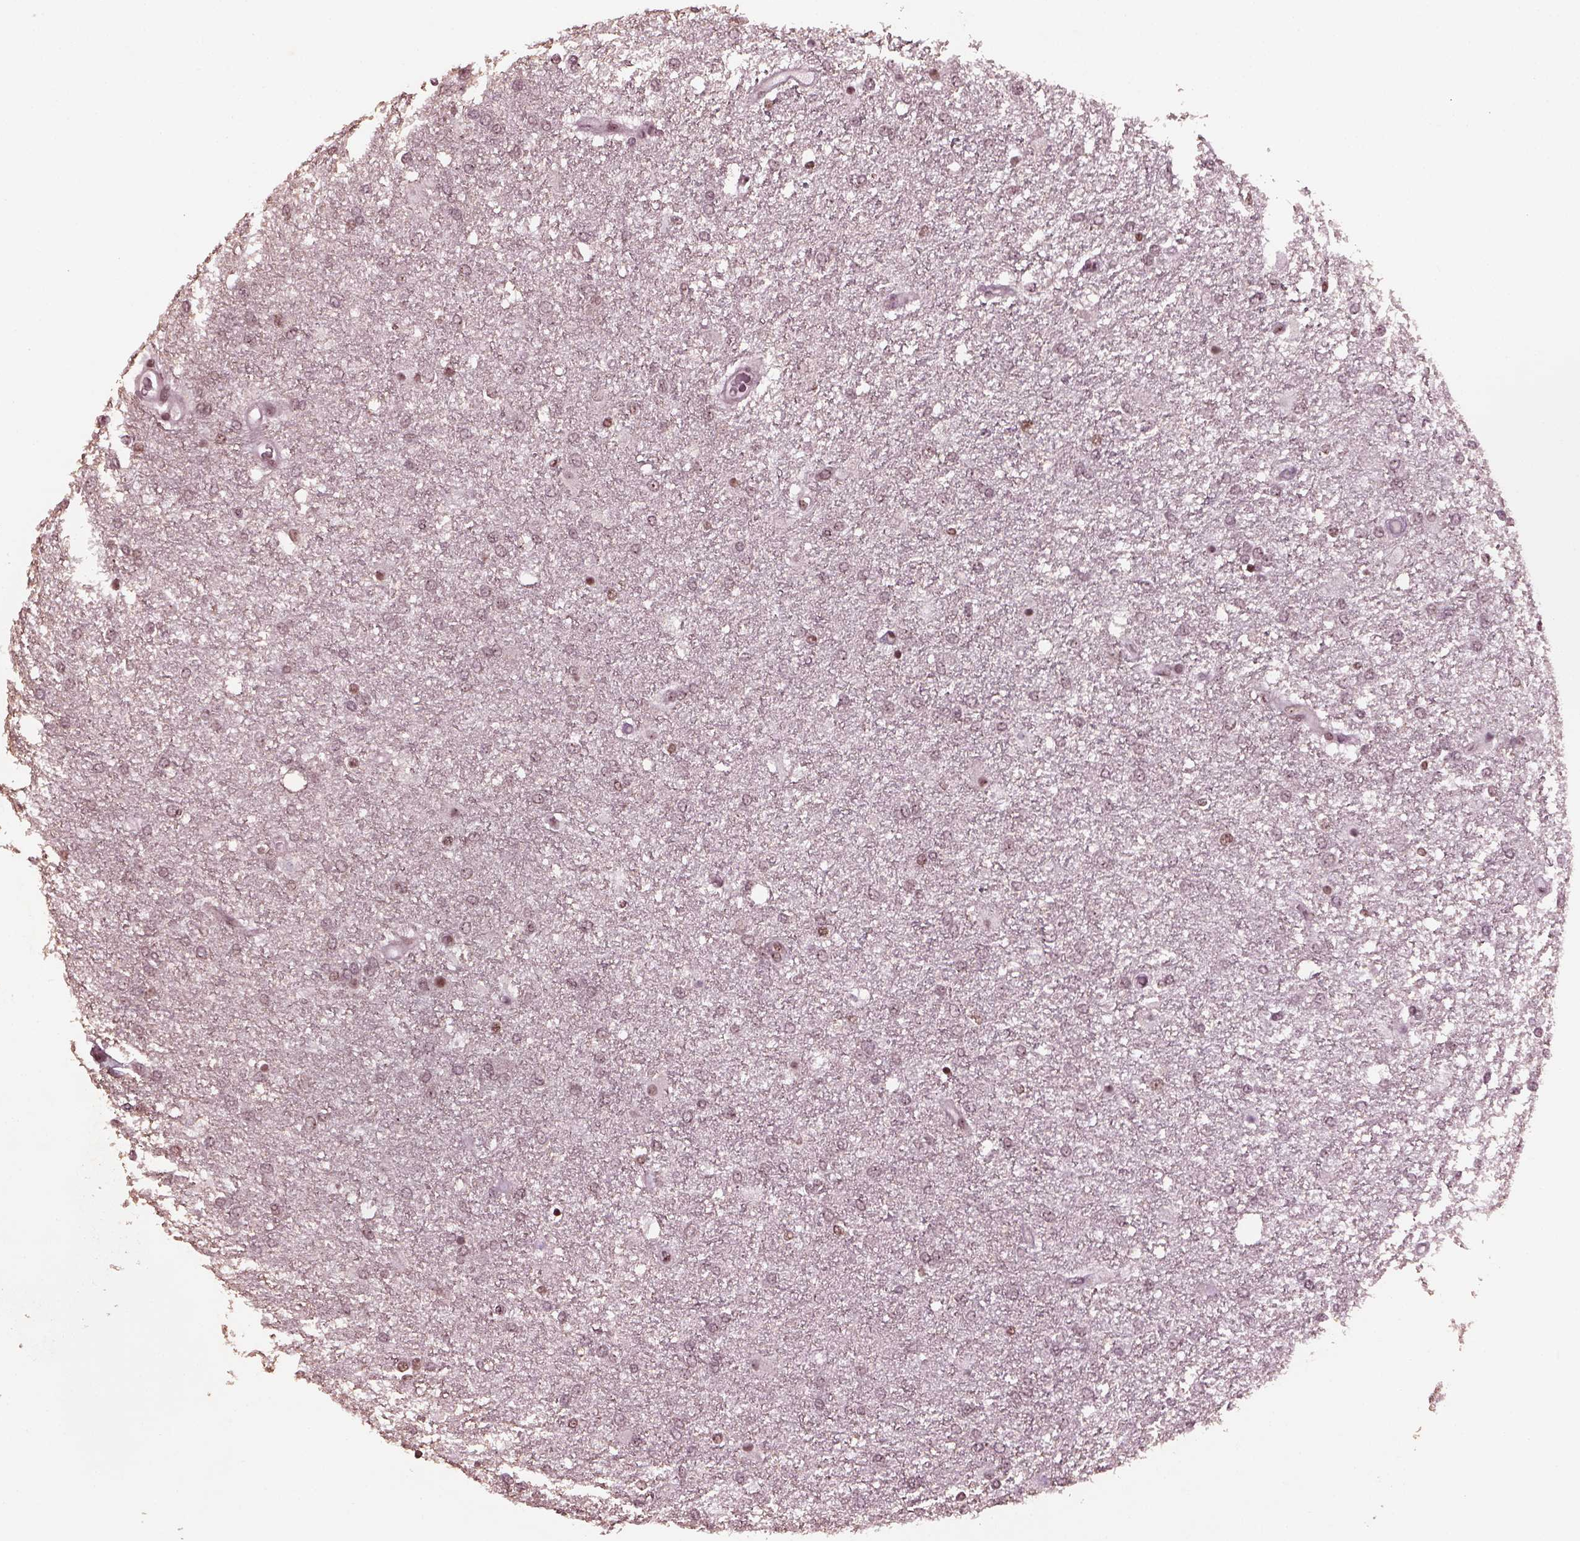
{"staining": {"intensity": "negative", "quantity": "none", "location": "none"}, "tissue": "glioma", "cell_type": "Tumor cells", "image_type": "cancer", "snomed": [{"axis": "morphology", "description": "Glioma, malignant, High grade"}, {"axis": "topography", "description": "Brain"}], "caption": "Immunohistochemistry image of neoplastic tissue: human glioma stained with DAB (3,3'-diaminobenzidine) displays no significant protein expression in tumor cells. Brightfield microscopy of immunohistochemistry stained with DAB (3,3'-diaminobenzidine) (brown) and hematoxylin (blue), captured at high magnification.", "gene": "RUVBL2", "patient": {"sex": "female", "age": 61}}